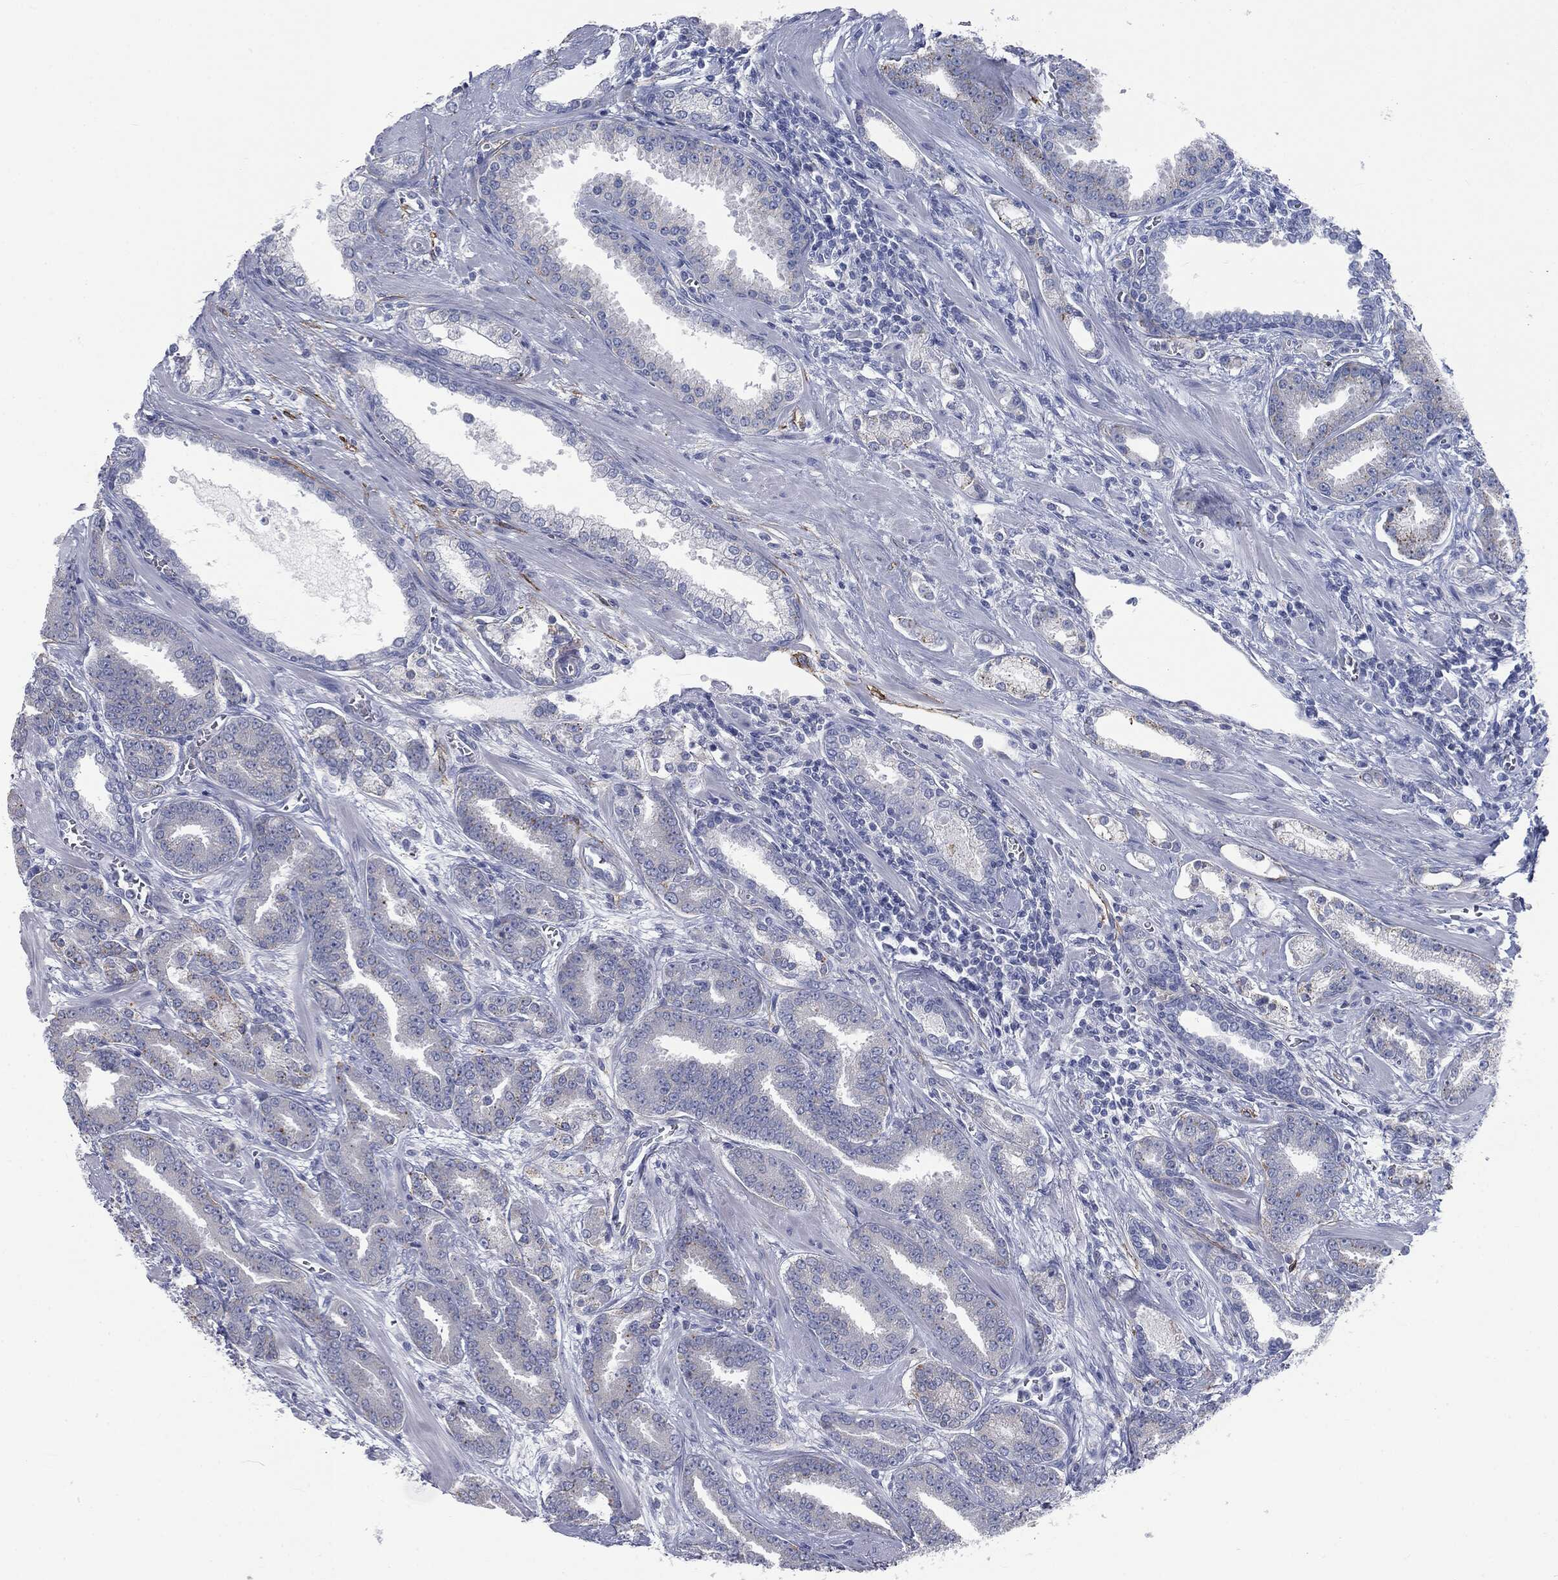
{"staining": {"intensity": "negative", "quantity": "none", "location": "none"}, "tissue": "prostate cancer", "cell_type": "Tumor cells", "image_type": "cancer", "snomed": [{"axis": "morphology", "description": "Adenocarcinoma, High grade"}, {"axis": "topography", "description": "Prostate"}], "caption": "Immunohistochemistry (IHC) image of prostate adenocarcinoma (high-grade) stained for a protein (brown), which exhibits no positivity in tumor cells. (DAB immunohistochemistry (IHC), high magnification).", "gene": "CAV3", "patient": {"sex": "male", "age": 60}}